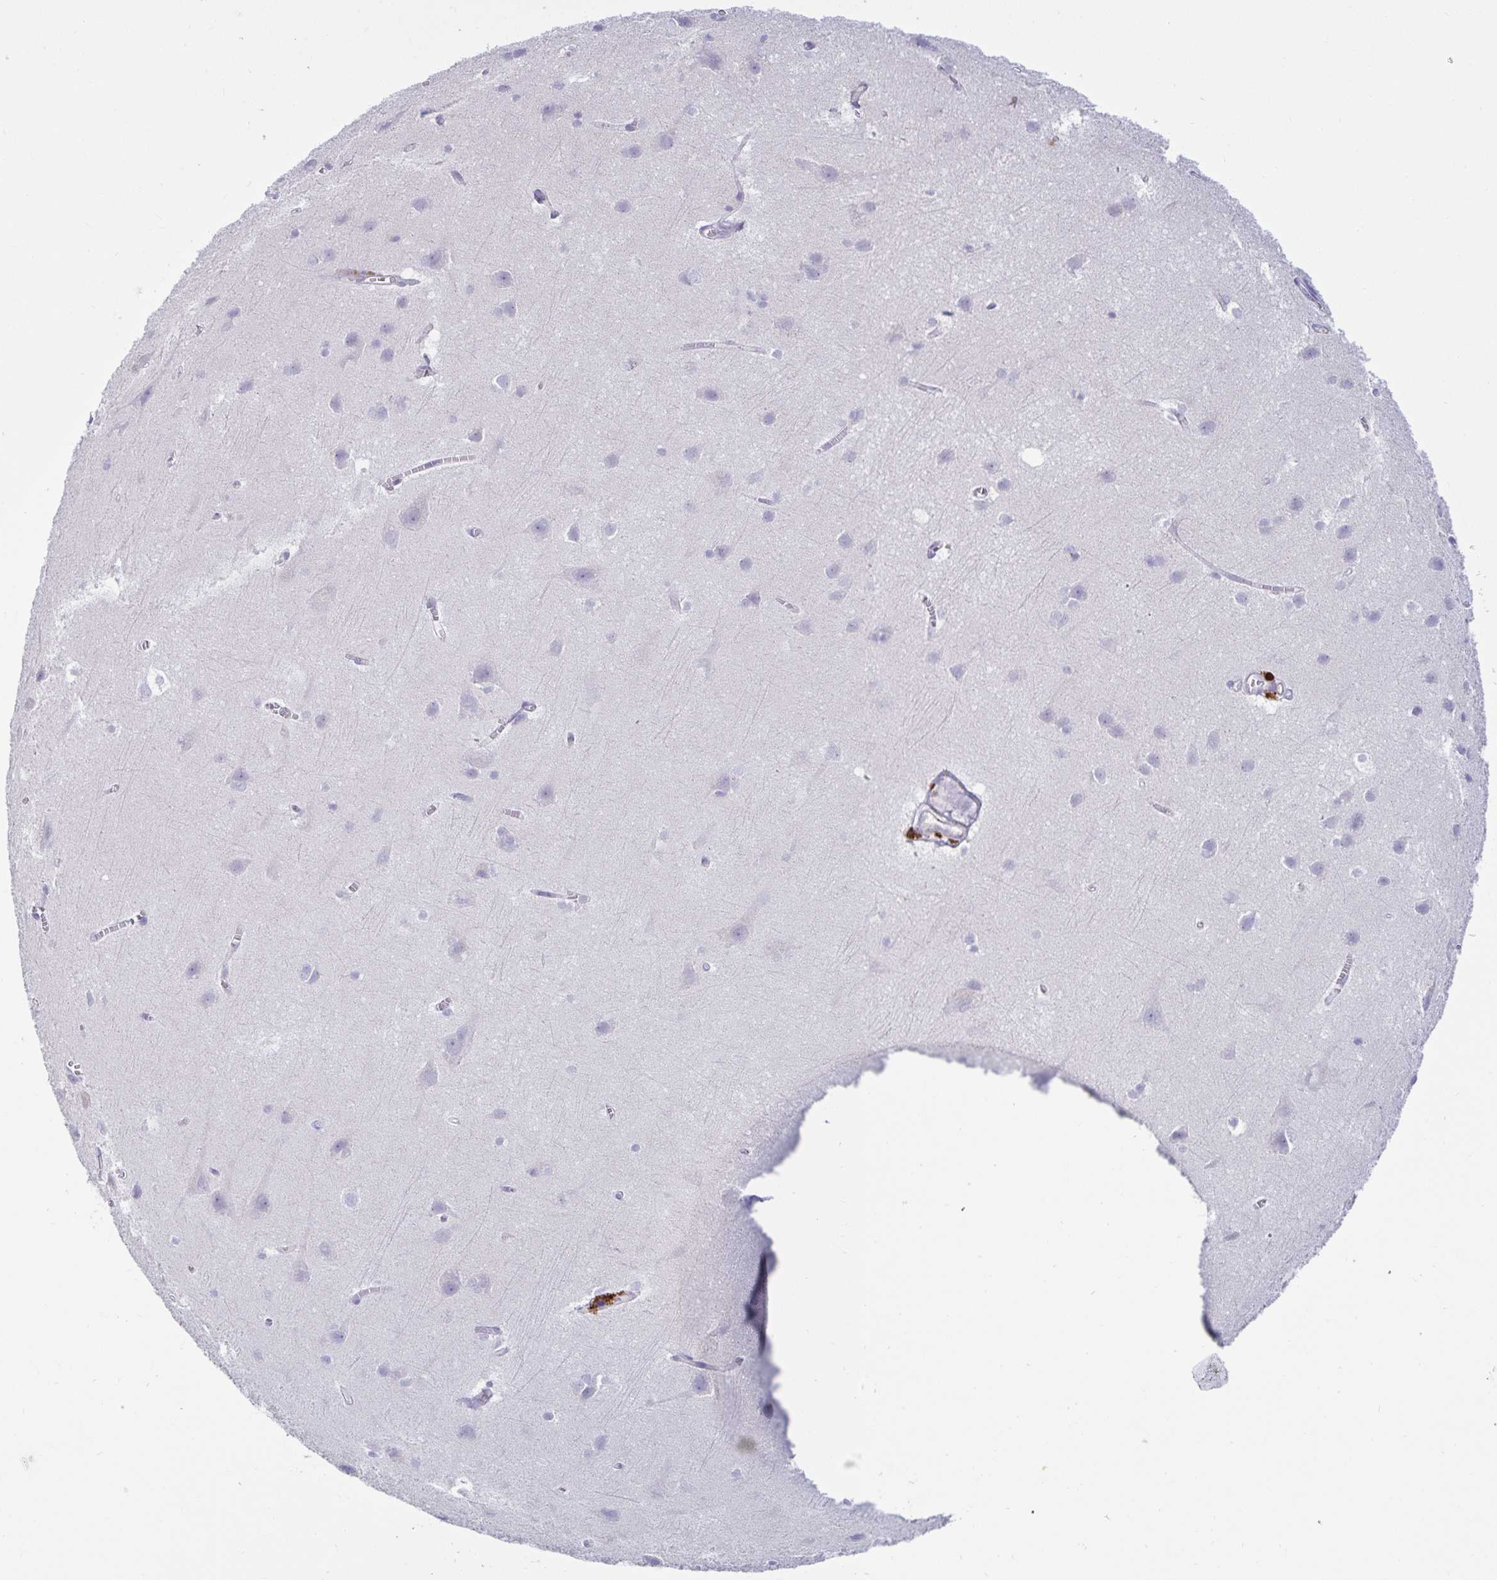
{"staining": {"intensity": "negative", "quantity": "none", "location": "none"}, "tissue": "cerebral cortex", "cell_type": "Endothelial cells", "image_type": "normal", "snomed": [{"axis": "morphology", "description": "Normal tissue, NOS"}, {"axis": "topography", "description": "Cerebral cortex"}], "caption": "Immunohistochemistry (IHC) of normal human cerebral cortex displays no positivity in endothelial cells.", "gene": "SPAG4", "patient": {"sex": "male", "age": 37}}